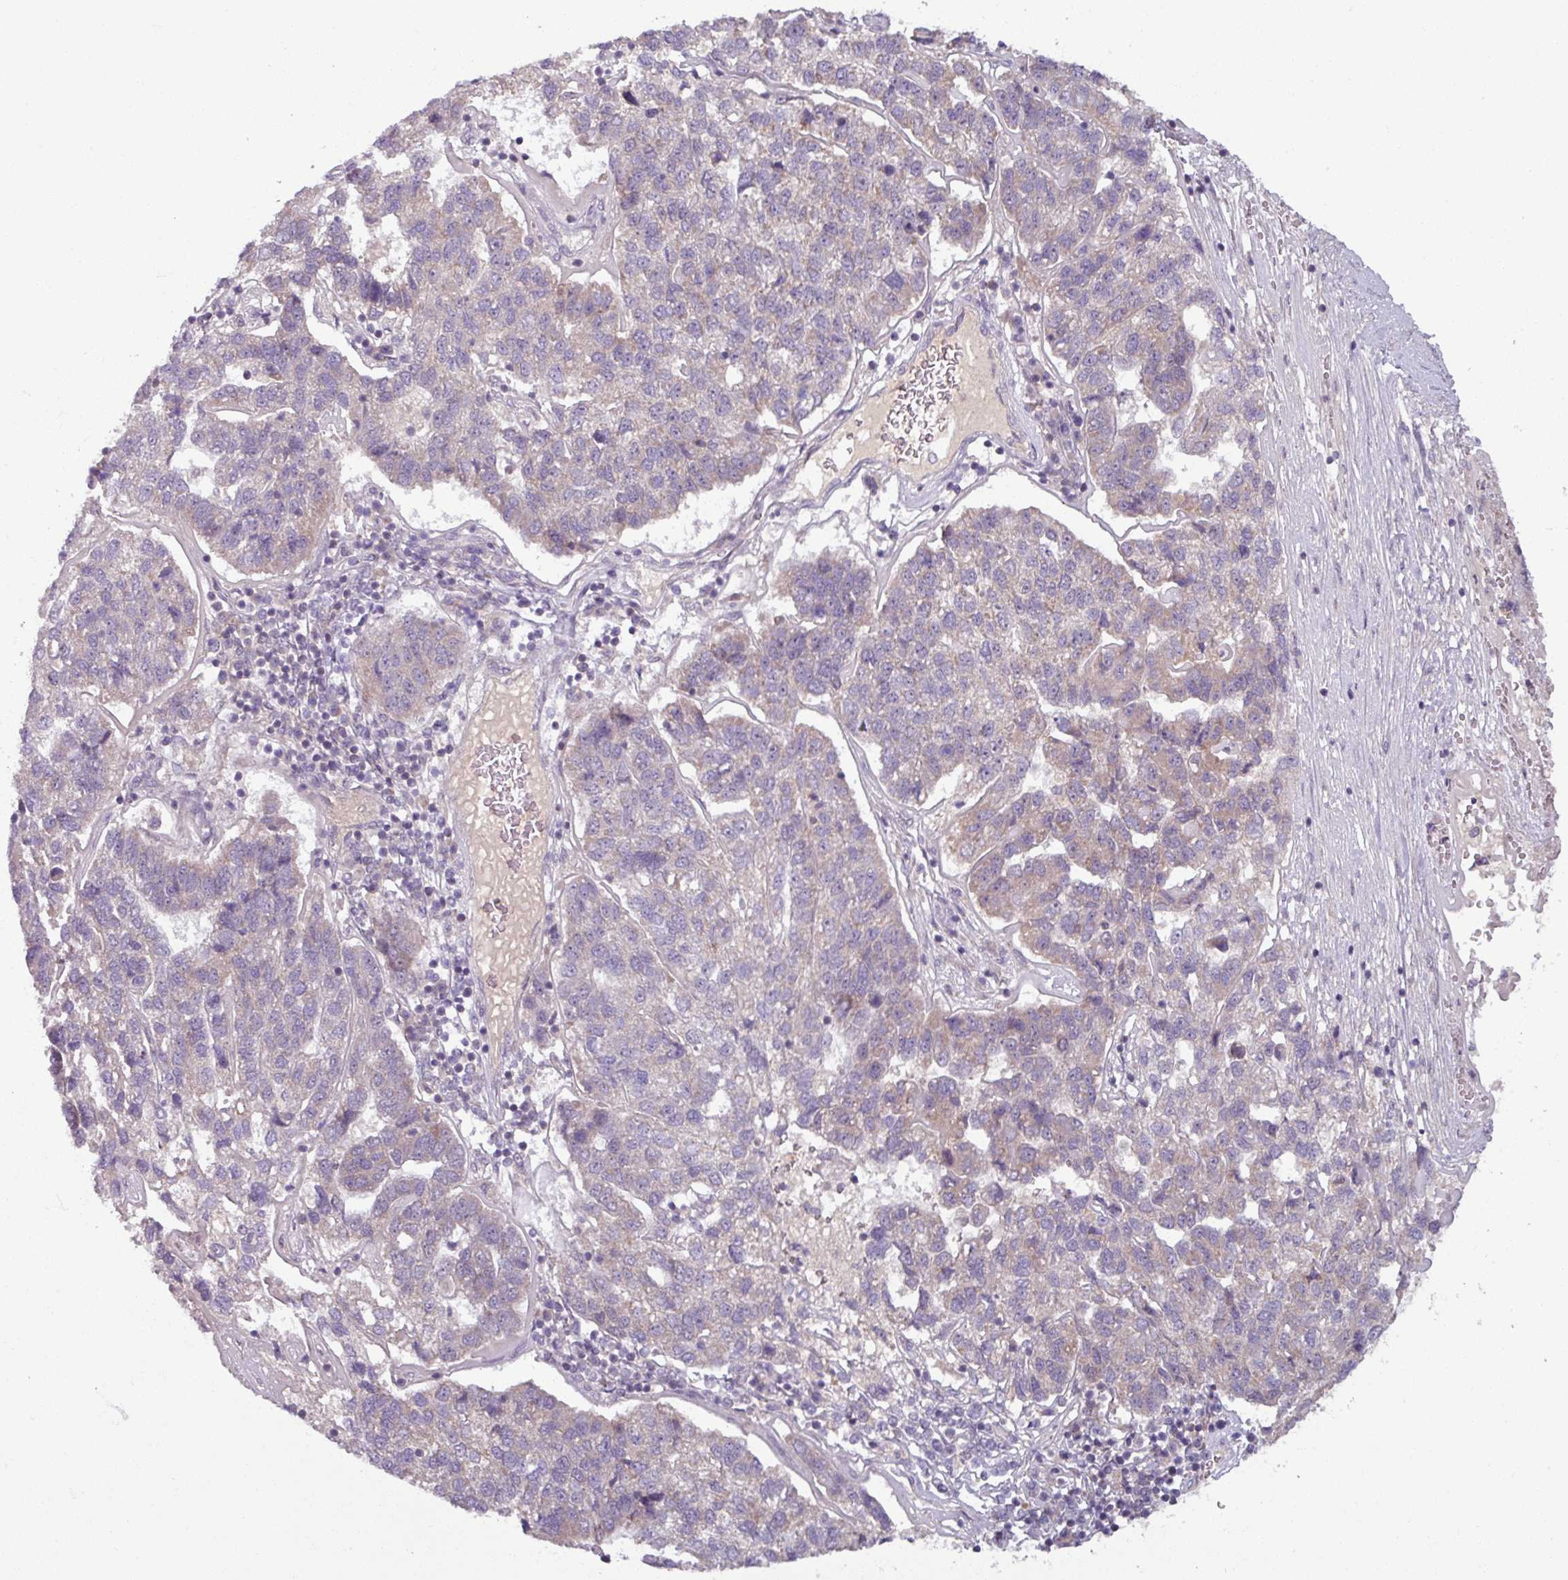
{"staining": {"intensity": "negative", "quantity": "none", "location": "none"}, "tissue": "pancreatic cancer", "cell_type": "Tumor cells", "image_type": "cancer", "snomed": [{"axis": "morphology", "description": "Adenocarcinoma, NOS"}, {"axis": "topography", "description": "Pancreas"}], "caption": "A micrograph of pancreatic adenocarcinoma stained for a protein shows no brown staining in tumor cells. (IHC, brightfield microscopy, high magnification).", "gene": "OGFOD3", "patient": {"sex": "female", "age": 61}}